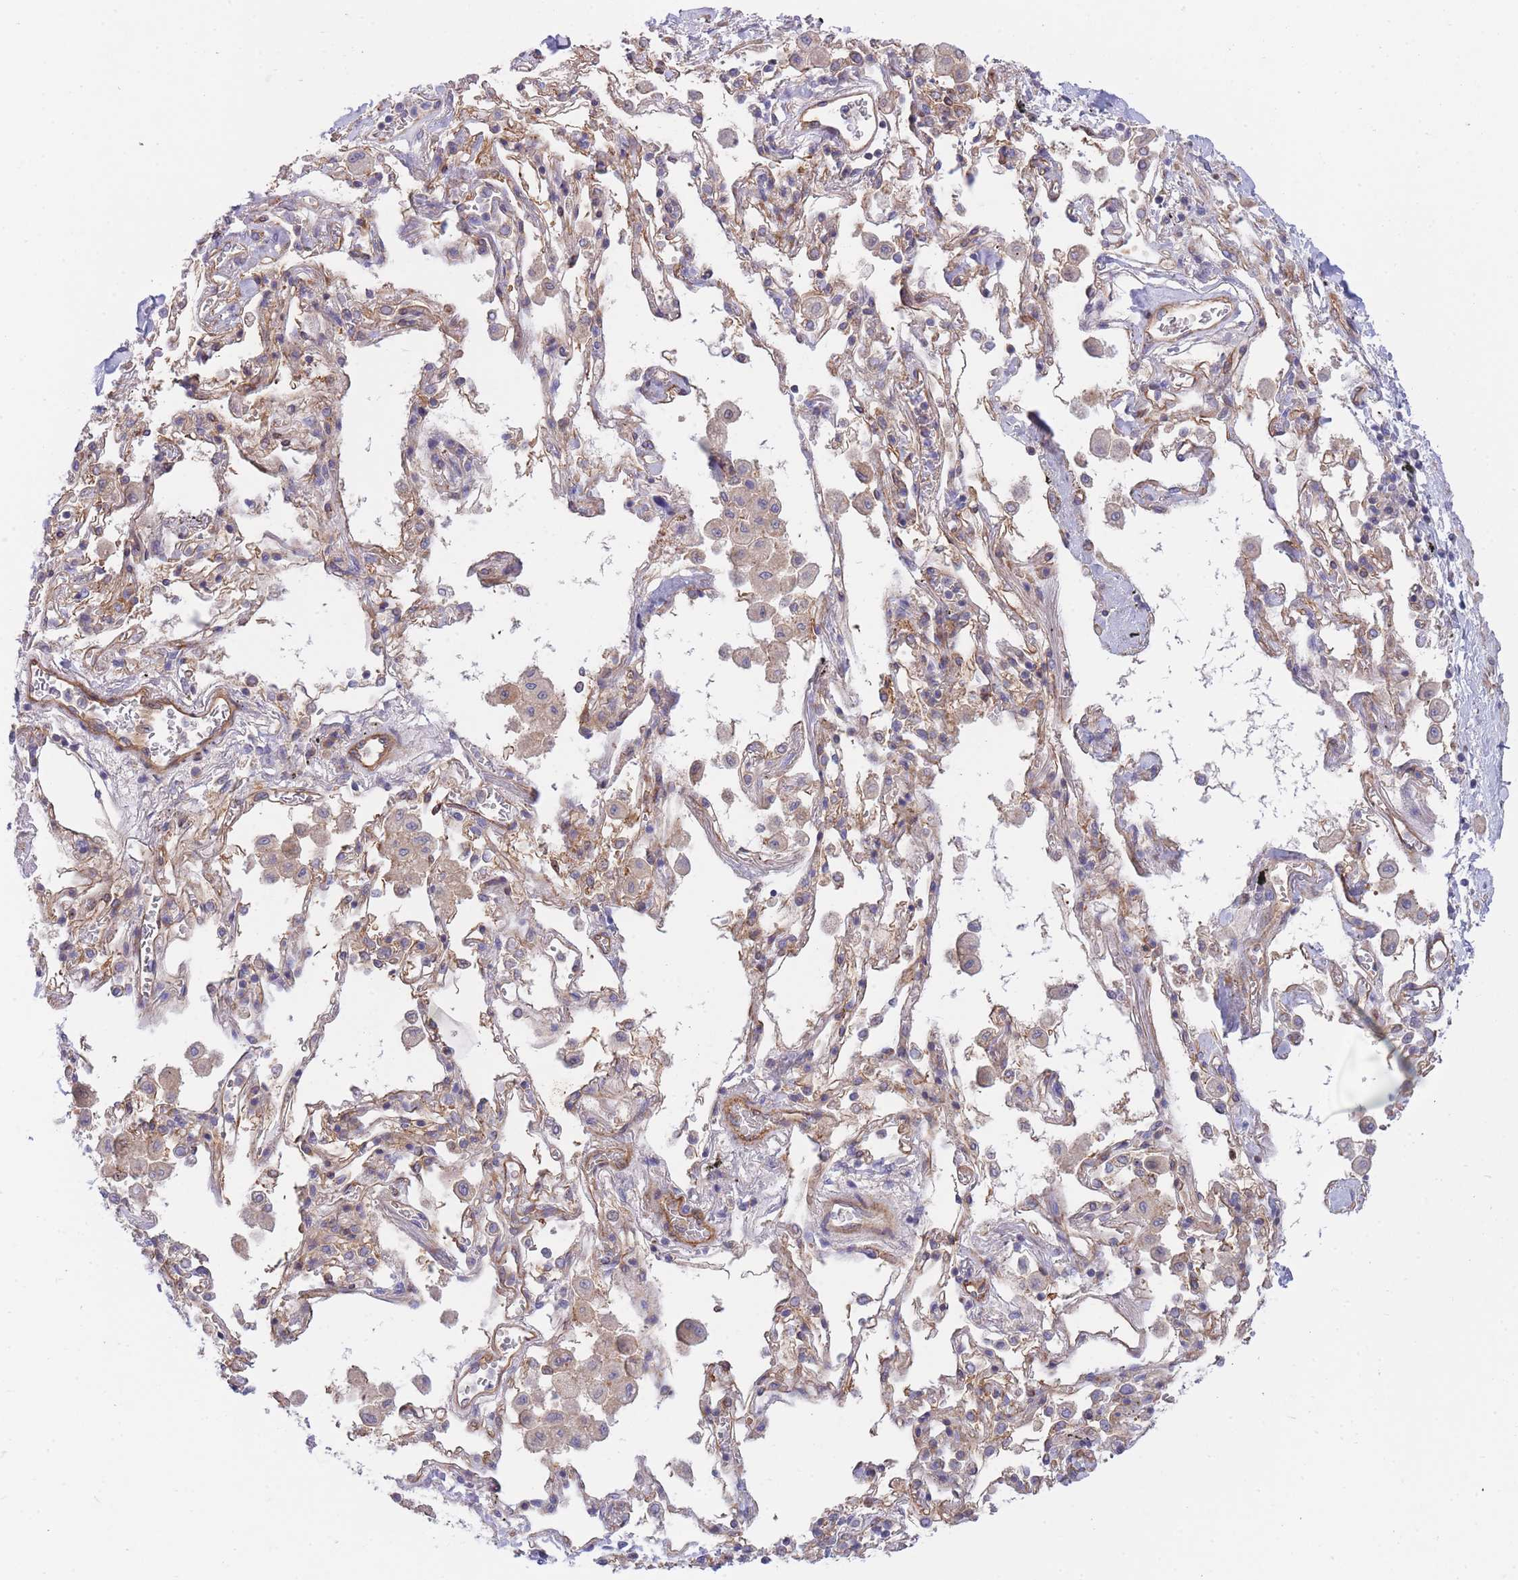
{"staining": {"intensity": "negative", "quantity": "none", "location": "none"}, "tissue": "adipose tissue", "cell_type": "Adipocytes", "image_type": "normal", "snomed": [{"axis": "morphology", "description": "Normal tissue, NOS"}, {"axis": "topography", "description": "Cartilage tissue"}], "caption": "Immunohistochemistry (IHC) of normal adipose tissue exhibits no expression in adipocytes.", "gene": "CHAC1", "patient": {"sex": "male", "age": 73}}